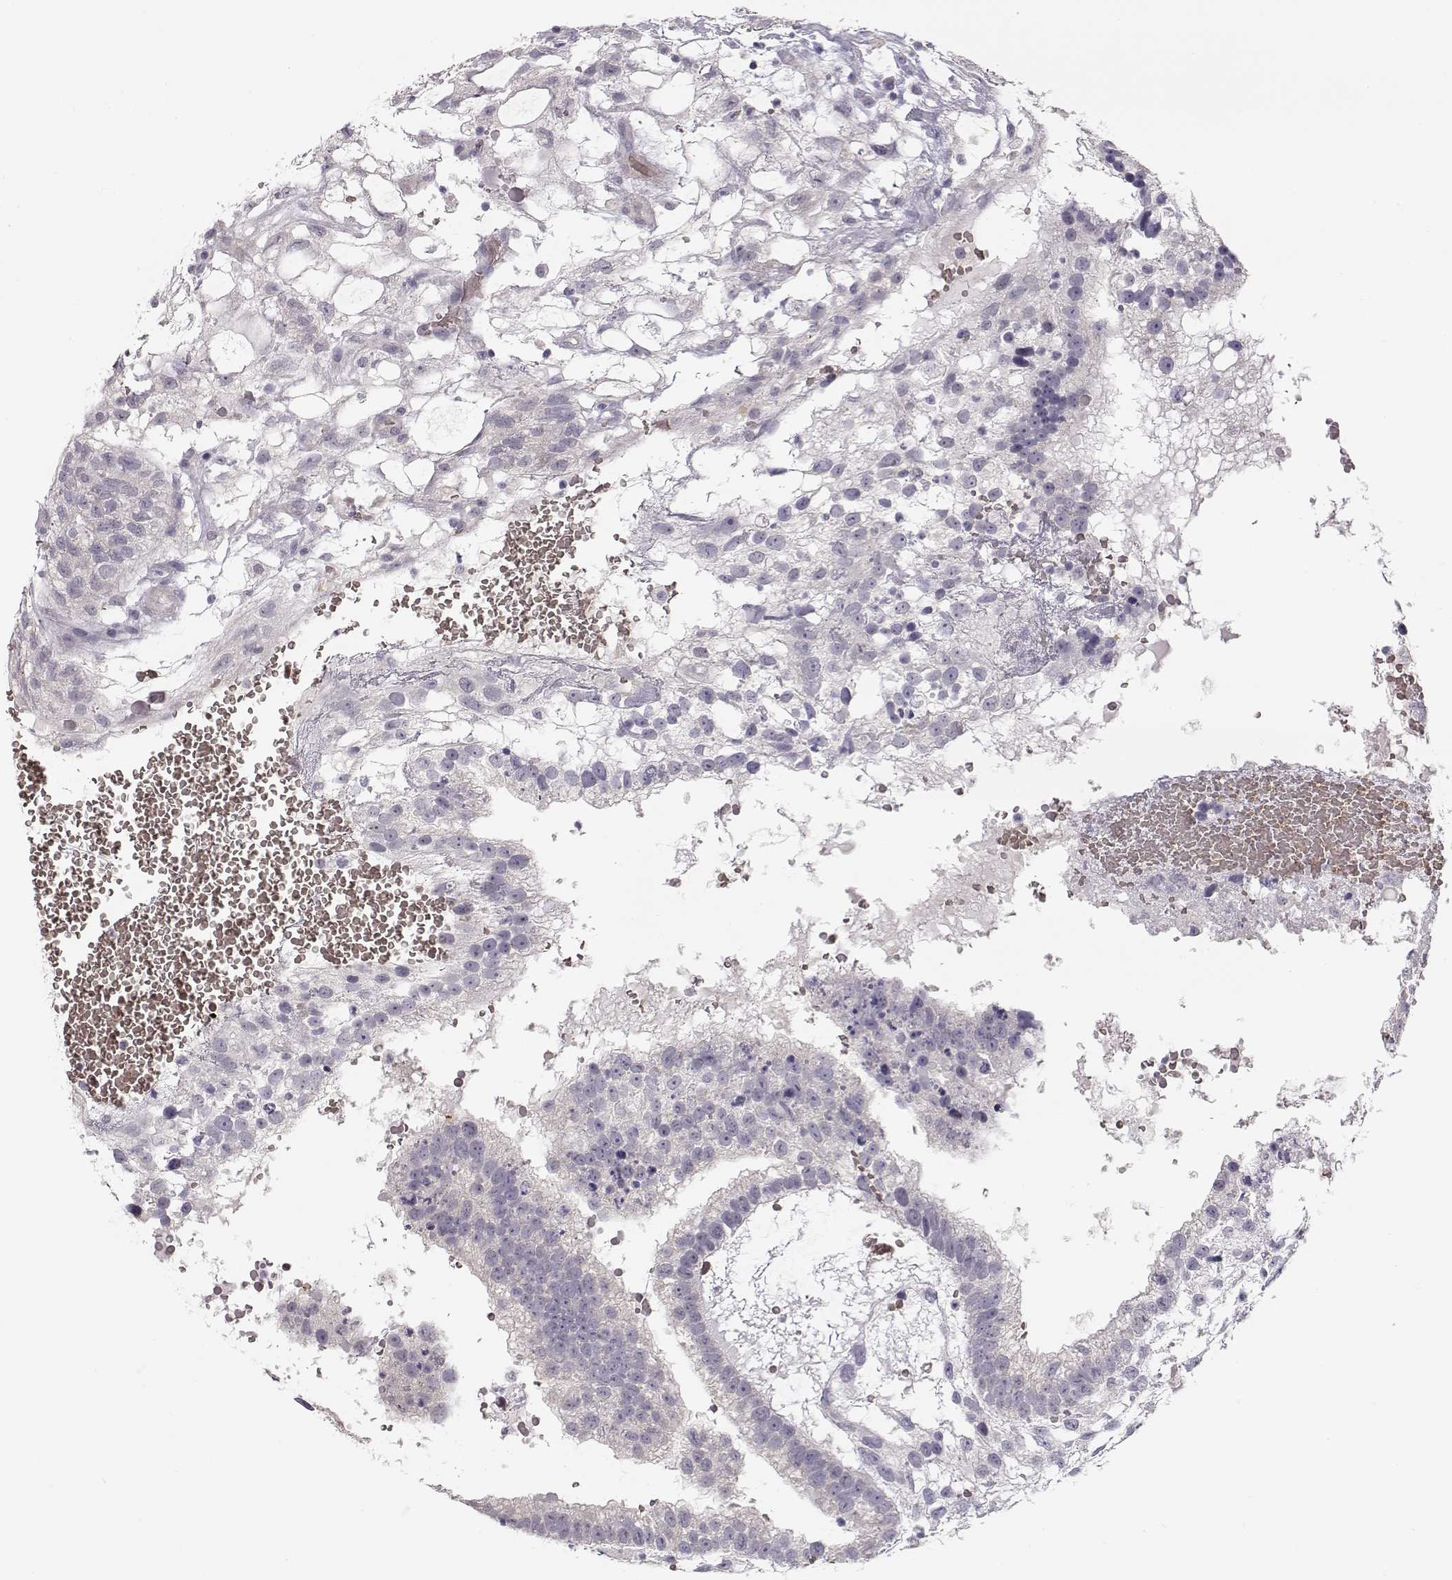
{"staining": {"intensity": "negative", "quantity": "none", "location": "none"}, "tissue": "testis cancer", "cell_type": "Tumor cells", "image_type": "cancer", "snomed": [{"axis": "morphology", "description": "Normal tissue, NOS"}, {"axis": "morphology", "description": "Carcinoma, Embryonal, NOS"}, {"axis": "topography", "description": "Testis"}, {"axis": "topography", "description": "Epididymis"}], "caption": "DAB (3,3'-diaminobenzidine) immunohistochemical staining of testis cancer (embryonal carcinoma) demonstrates no significant positivity in tumor cells.", "gene": "TTC26", "patient": {"sex": "male", "age": 32}}